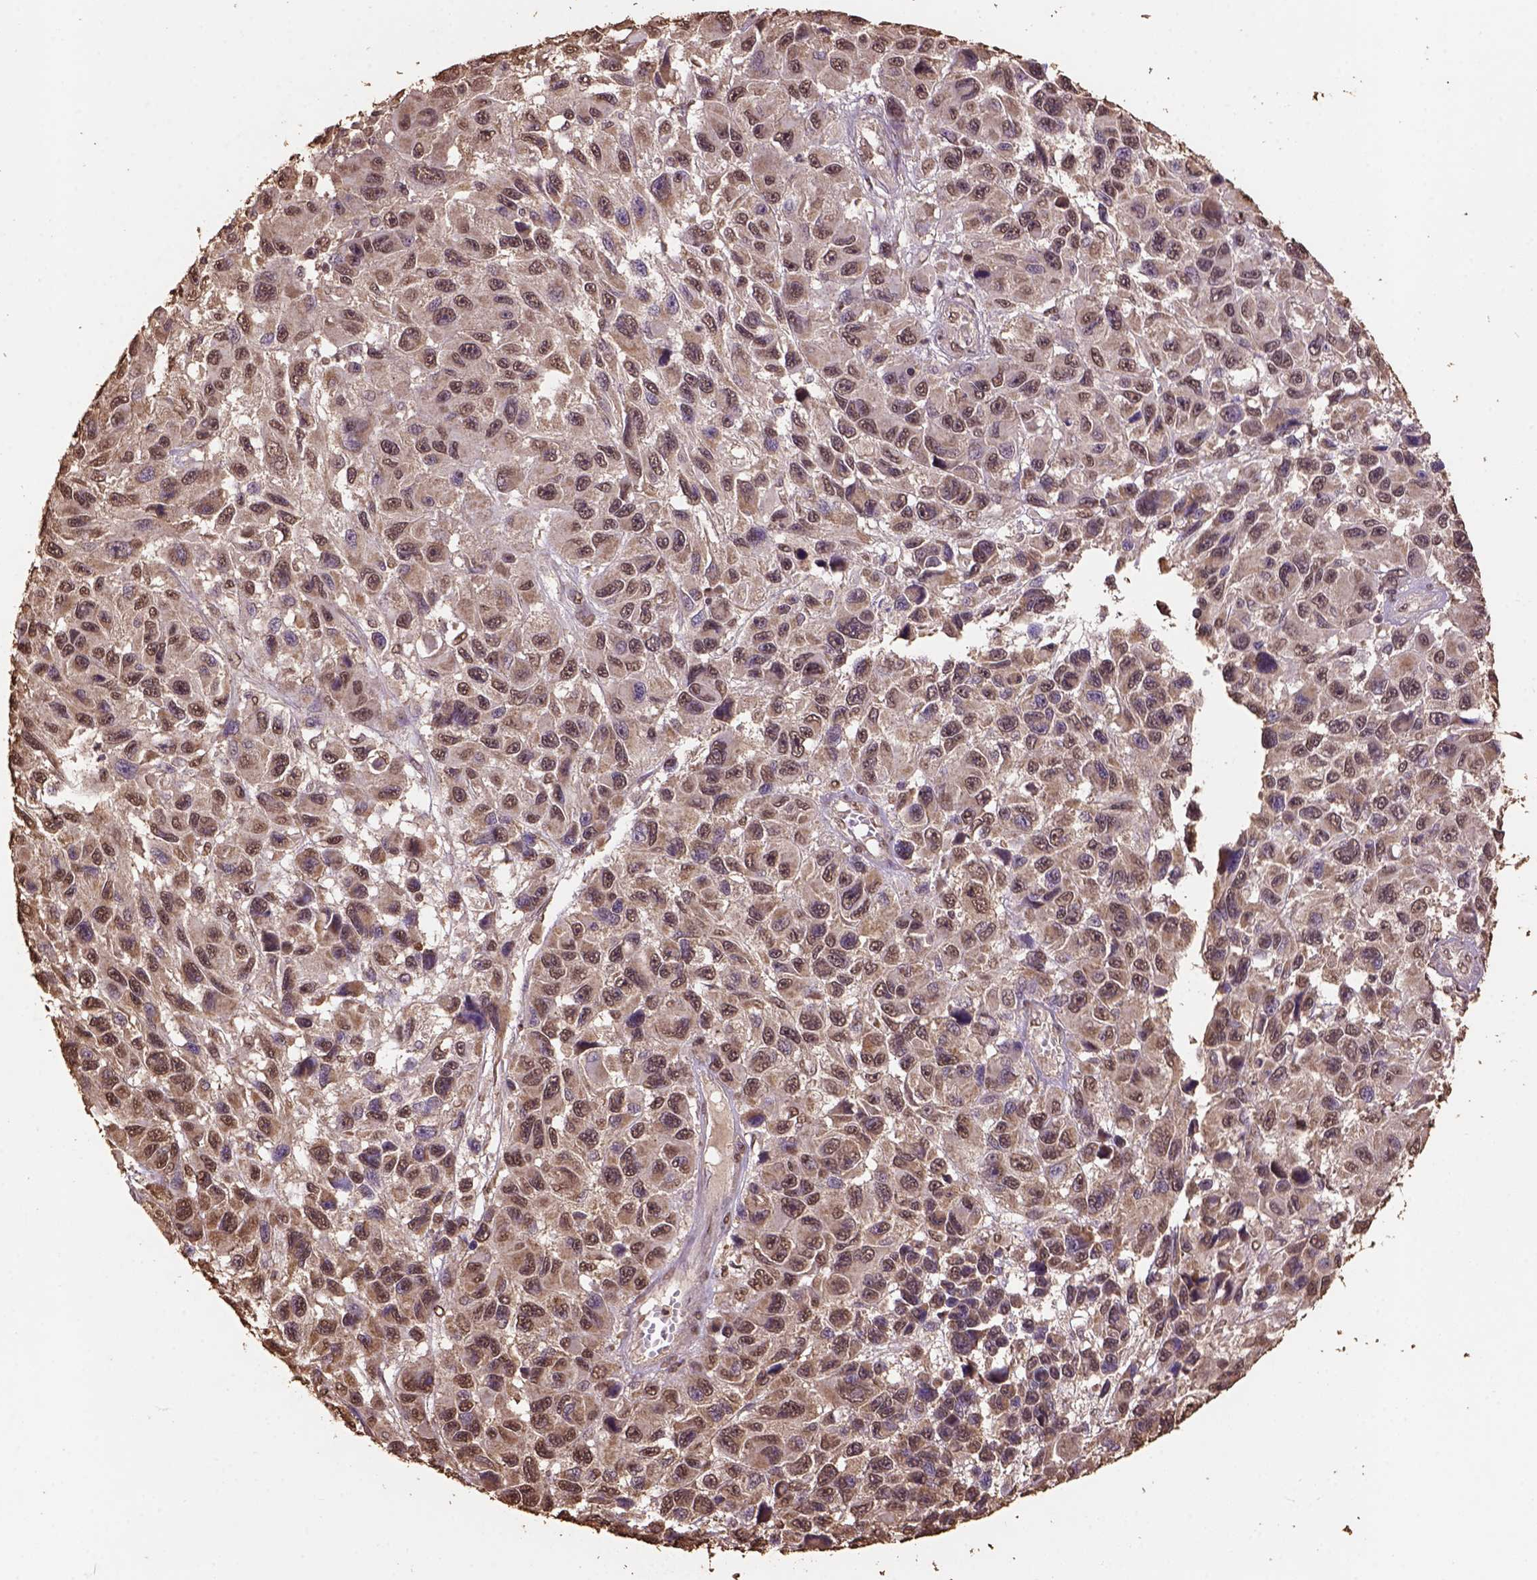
{"staining": {"intensity": "moderate", "quantity": ">75%", "location": "cytoplasmic/membranous,nuclear"}, "tissue": "melanoma", "cell_type": "Tumor cells", "image_type": "cancer", "snomed": [{"axis": "morphology", "description": "Malignant melanoma, NOS"}, {"axis": "topography", "description": "Skin"}], "caption": "Human melanoma stained for a protein (brown) reveals moderate cytoplasmic/membranous and nuclear positive positivity in approximately >75% of tumor cells.", "gene": "CSTF2T", "patient": {"sex": "male", "age": 53}}